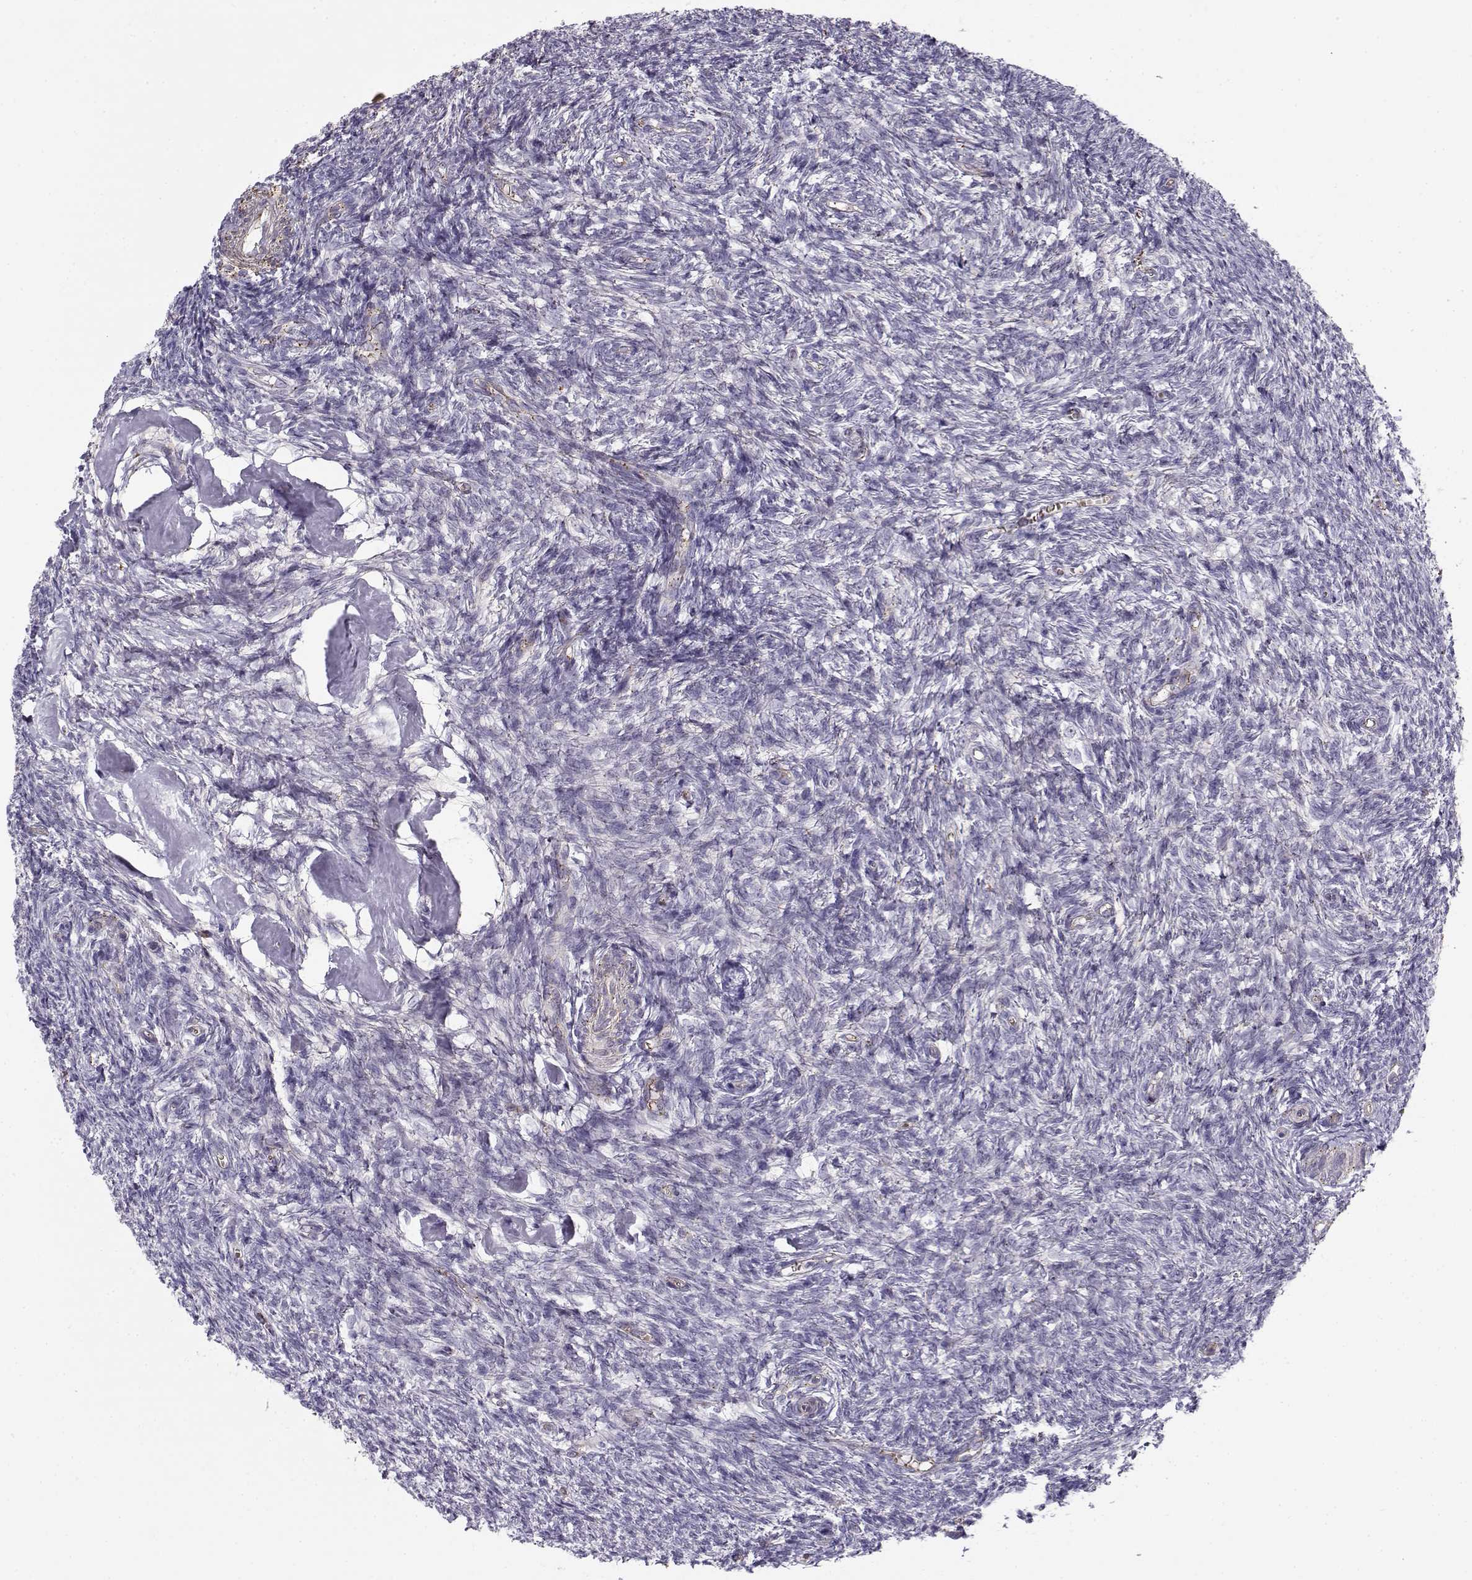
{"staining": {"intensity": "negative", "quantity": "none", "location": "none"}, "tissue": "ovary", "cell_type": "Follicle cells", "image_type": "normal", "snomed": [{"axis": "morphology", "description": "Normal tissue, NOS"}, {"axis": "topography", "description": "Ovary"}], "caption": "Protein analysis of normal ovary reveals no significant expression in follicle cells. (DAB immunohistochemistry visualized using brightfield microscopy, high magnification).", "gene": "MYO1A", "patient": {"sex": "female", "age": 43}}